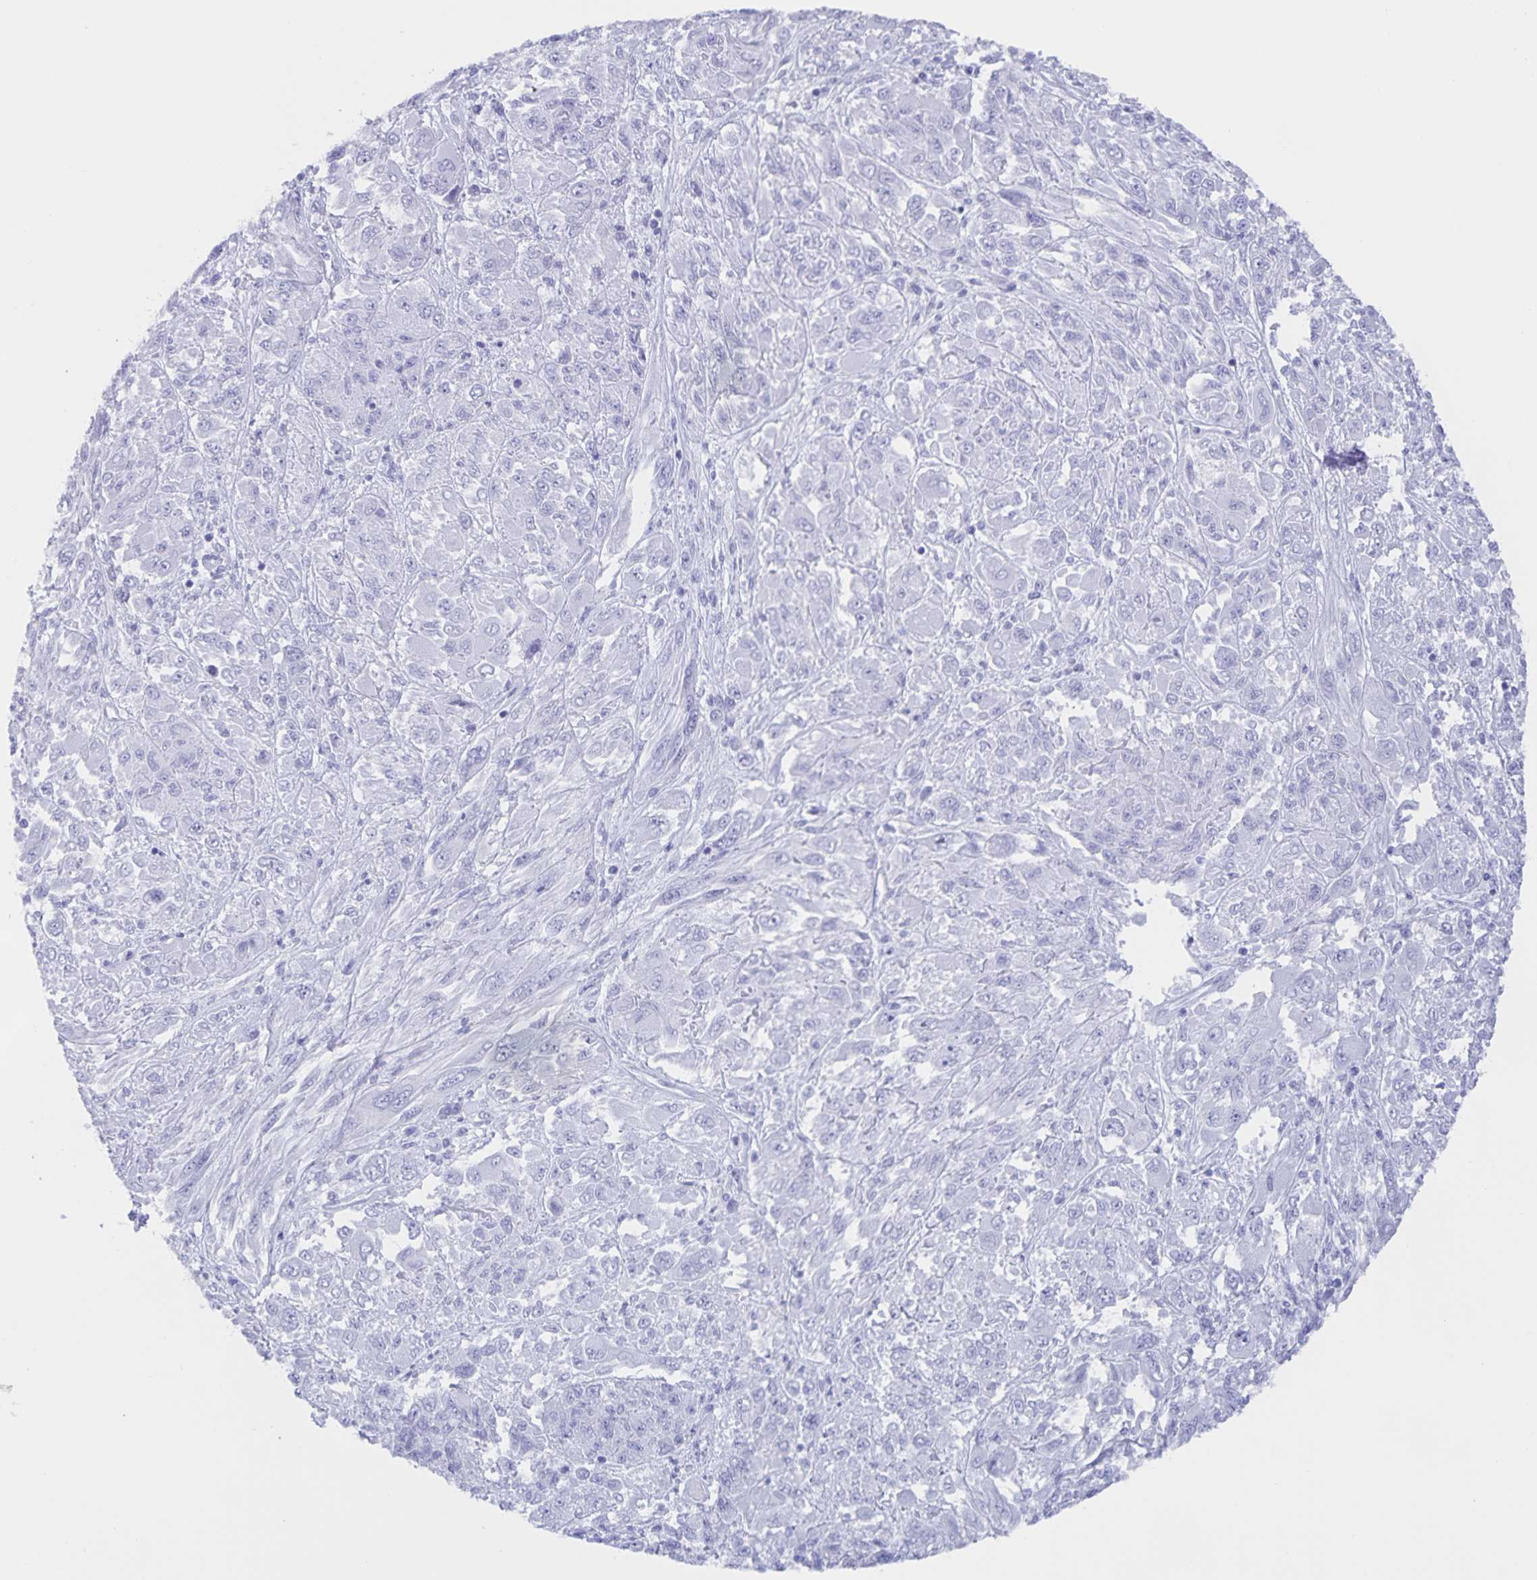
{"staining": {"intensity": "negative", "quantity": "none", "location": "none"}, "tissue": "melanoma", "cell_type": "Tumor cells", "image_type": "cancer", "snomed": [{"axis": "morphology", "description": "Malignant melanoma, NOS"}, {"axis": "topography", "description": "Skin"}], "caption": "Immunohistochemical staining of human melanoma shows no significant expression in tumor cells.", "gene": "AQP4", "patient": {"sex": "female", "age": 91}}